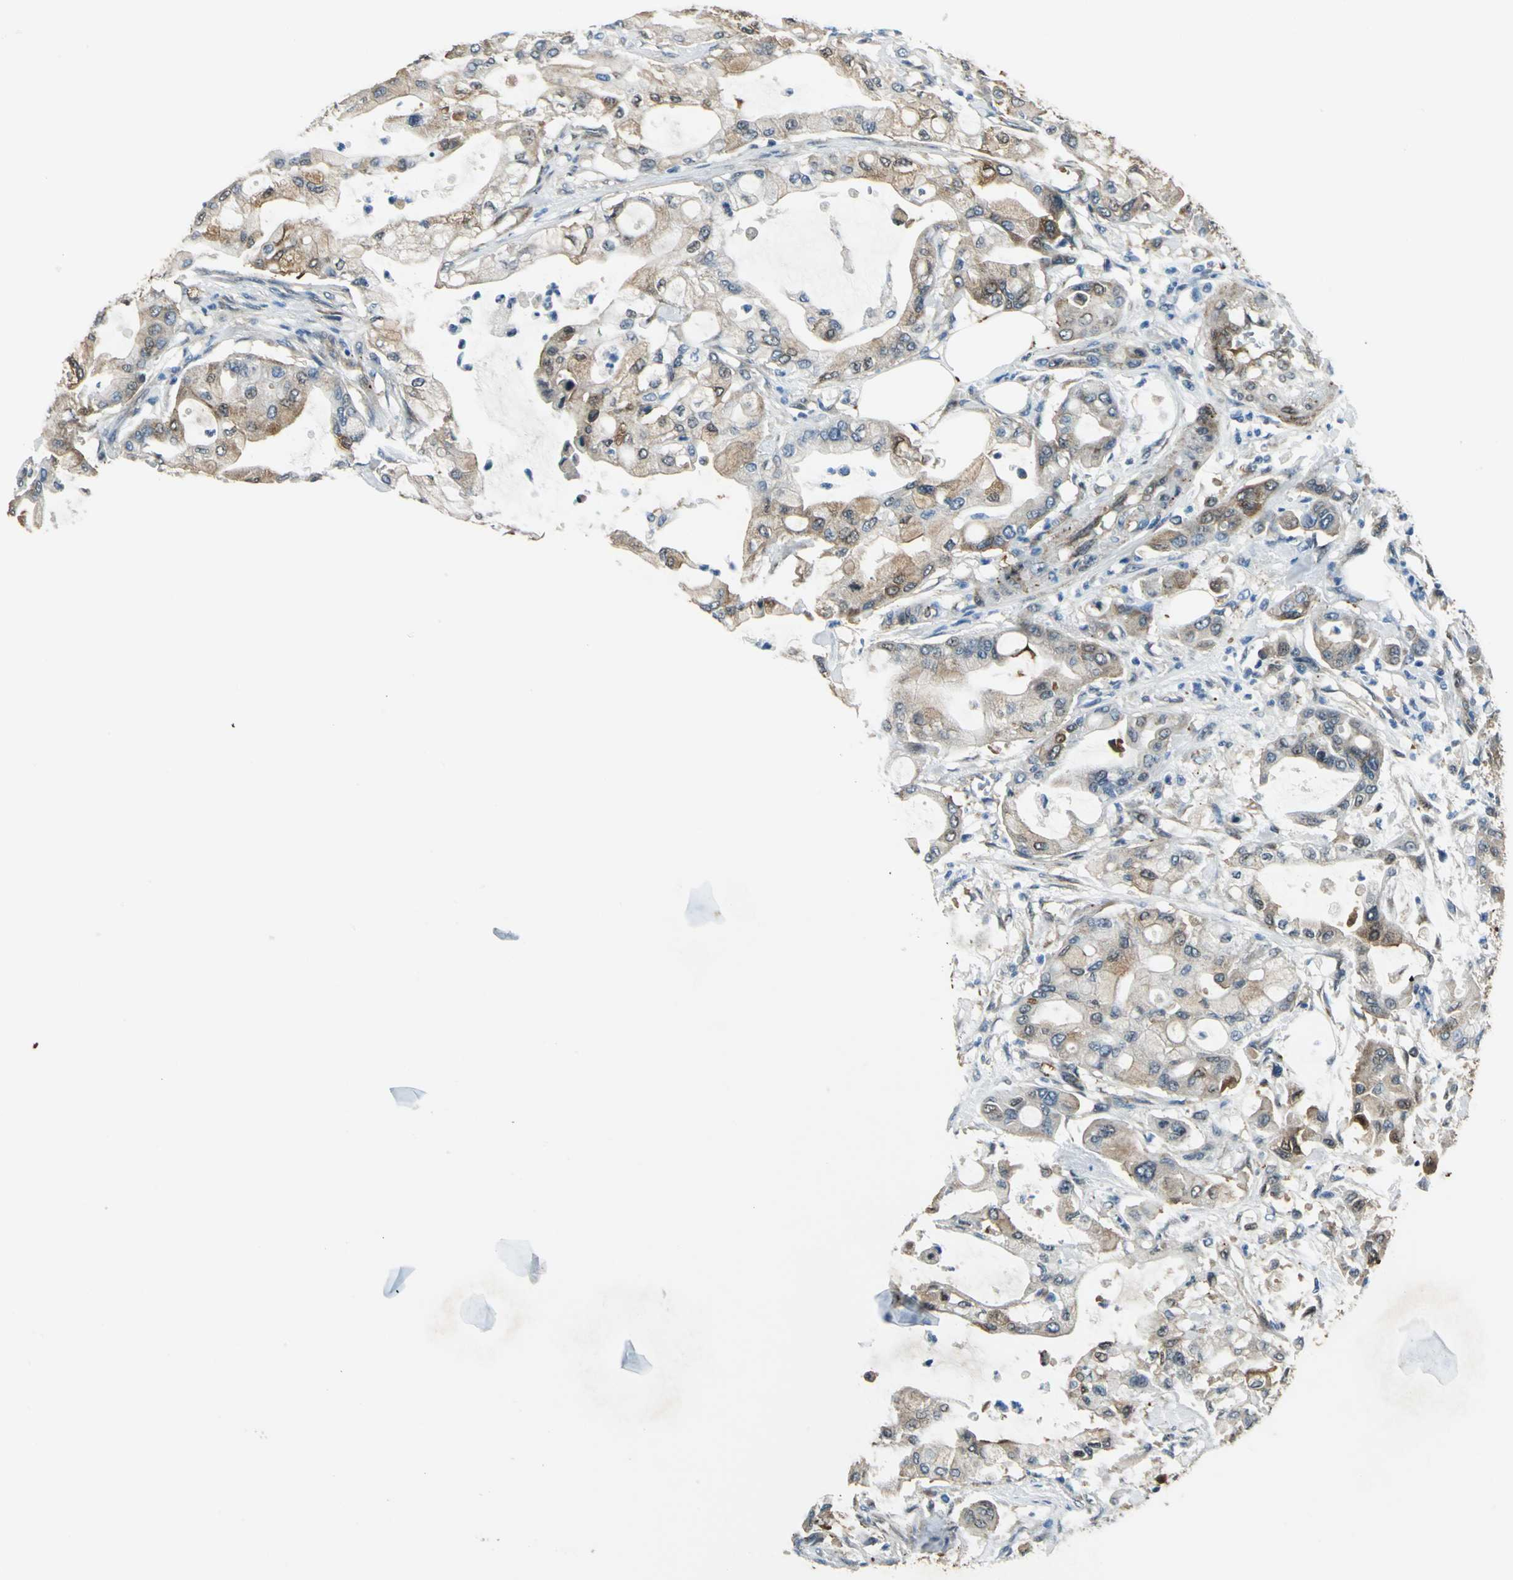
{"staining": {"intensity": "weak", "quantity": "25%-75%", "location": "cytoplasmic/membranous"}, "tissue": "pancreatic cancer", "cell_type": "Tumor cells", "image_type": "cancer", "snomed": [{"axis": "morphology", "description": "Adenocarcinoma, NOS"}, {"axis": "morphology", "description": "Adenocarcinoma, metastatic, NOS"}, {"axis": "topography", "description": "Lymph node"}, {"axis": "topography", "description": "Pancreas"}, {"axis": "topography", "description": "Duodenum"}], "caption": "Immunohistochemistry of human pancreatic metastatic adenocarcinoma displays low levels of weak cytoplasmic/membranous positivity in about 25%-75% of tumor cells.", "gene": "HSPB1", "patient": {"sex": "female", "age": 64}}